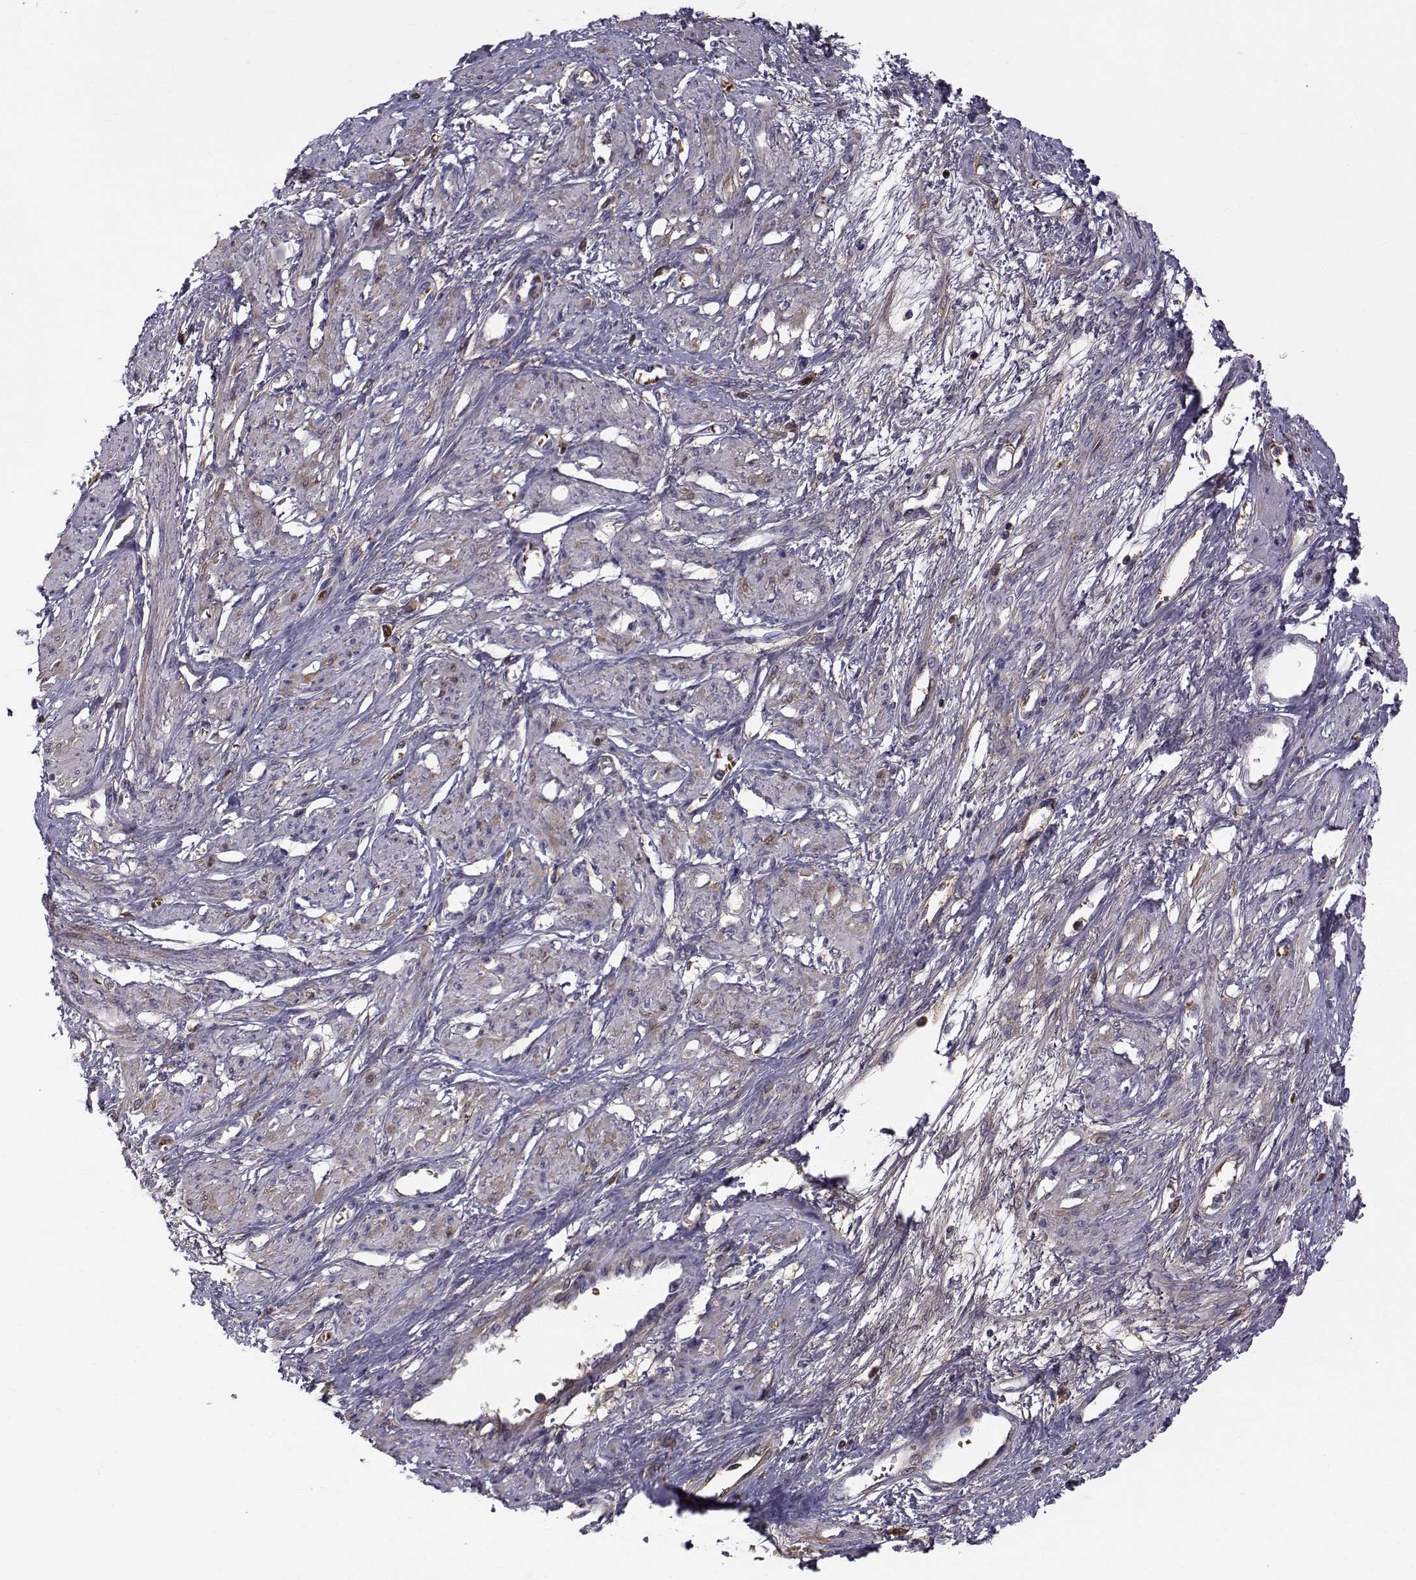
{"staining": {"intensity": "weak", "quantity": "25%-75%", "location": "cytoplasmic/membranous"}, "tissue": "smooth muscle", "cell_type": "Smooth muscle cells", "image_type": "normal", "snomed": [{"axis": "morphology", "description": "Normal tissue, NOS"}, {"axis": "topography", "description": "Smooth muscle"}, {"axis": "topography", "description": "Uterus"}], "caption": "Immunohistochemistry histopathology image of normal smooth muscle: human smooth muscle stained using IHC shows low levels of weak protein expression localized specifically in the cytoplasmic/membranous of smooth muscle cells, appearing as a cytoplasmic/membranous brown color.", "gene": "TNFRSF11B", "patient": {"sex": "female", "age": 39}}